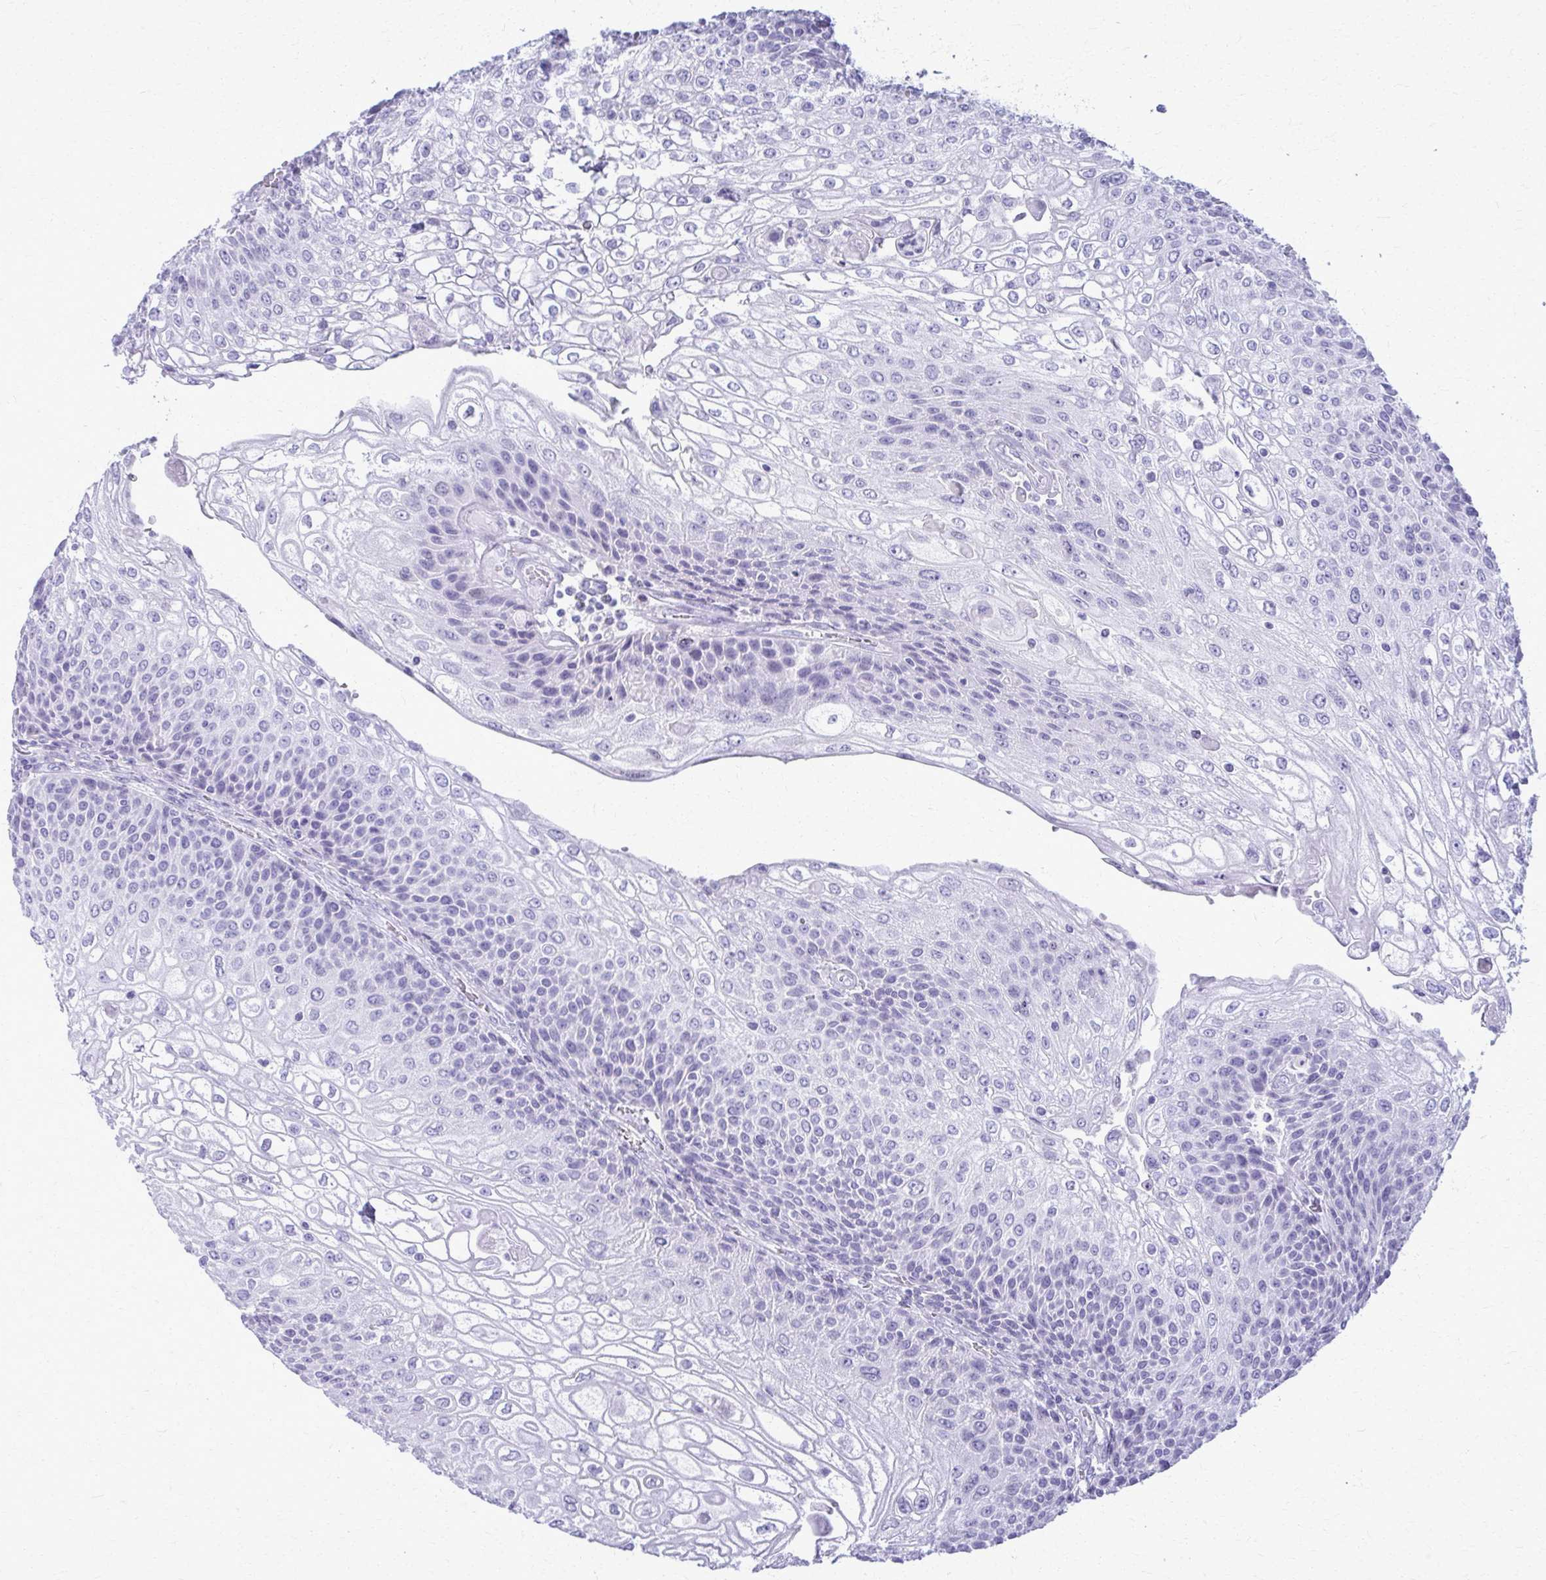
{"staining": {"intensity": "negative", "quantity": "none", "location": "none"}, "tissue": "urothelial cancer", "cell_type": "Tumor cells", "image_type": "cancer", "snomed": [{"axis": "morphology", "description": "Urothelial carcinoma, High grade"}, {"axis": "topography", "description": "Urinary bladder"}], "caption": "DAB immunohistochemical staining of human urothelial cancer reveals no significant expression in tumor cells.", "gene": "ACSM2B", "patient": {"sex": "female", "age": 70}}